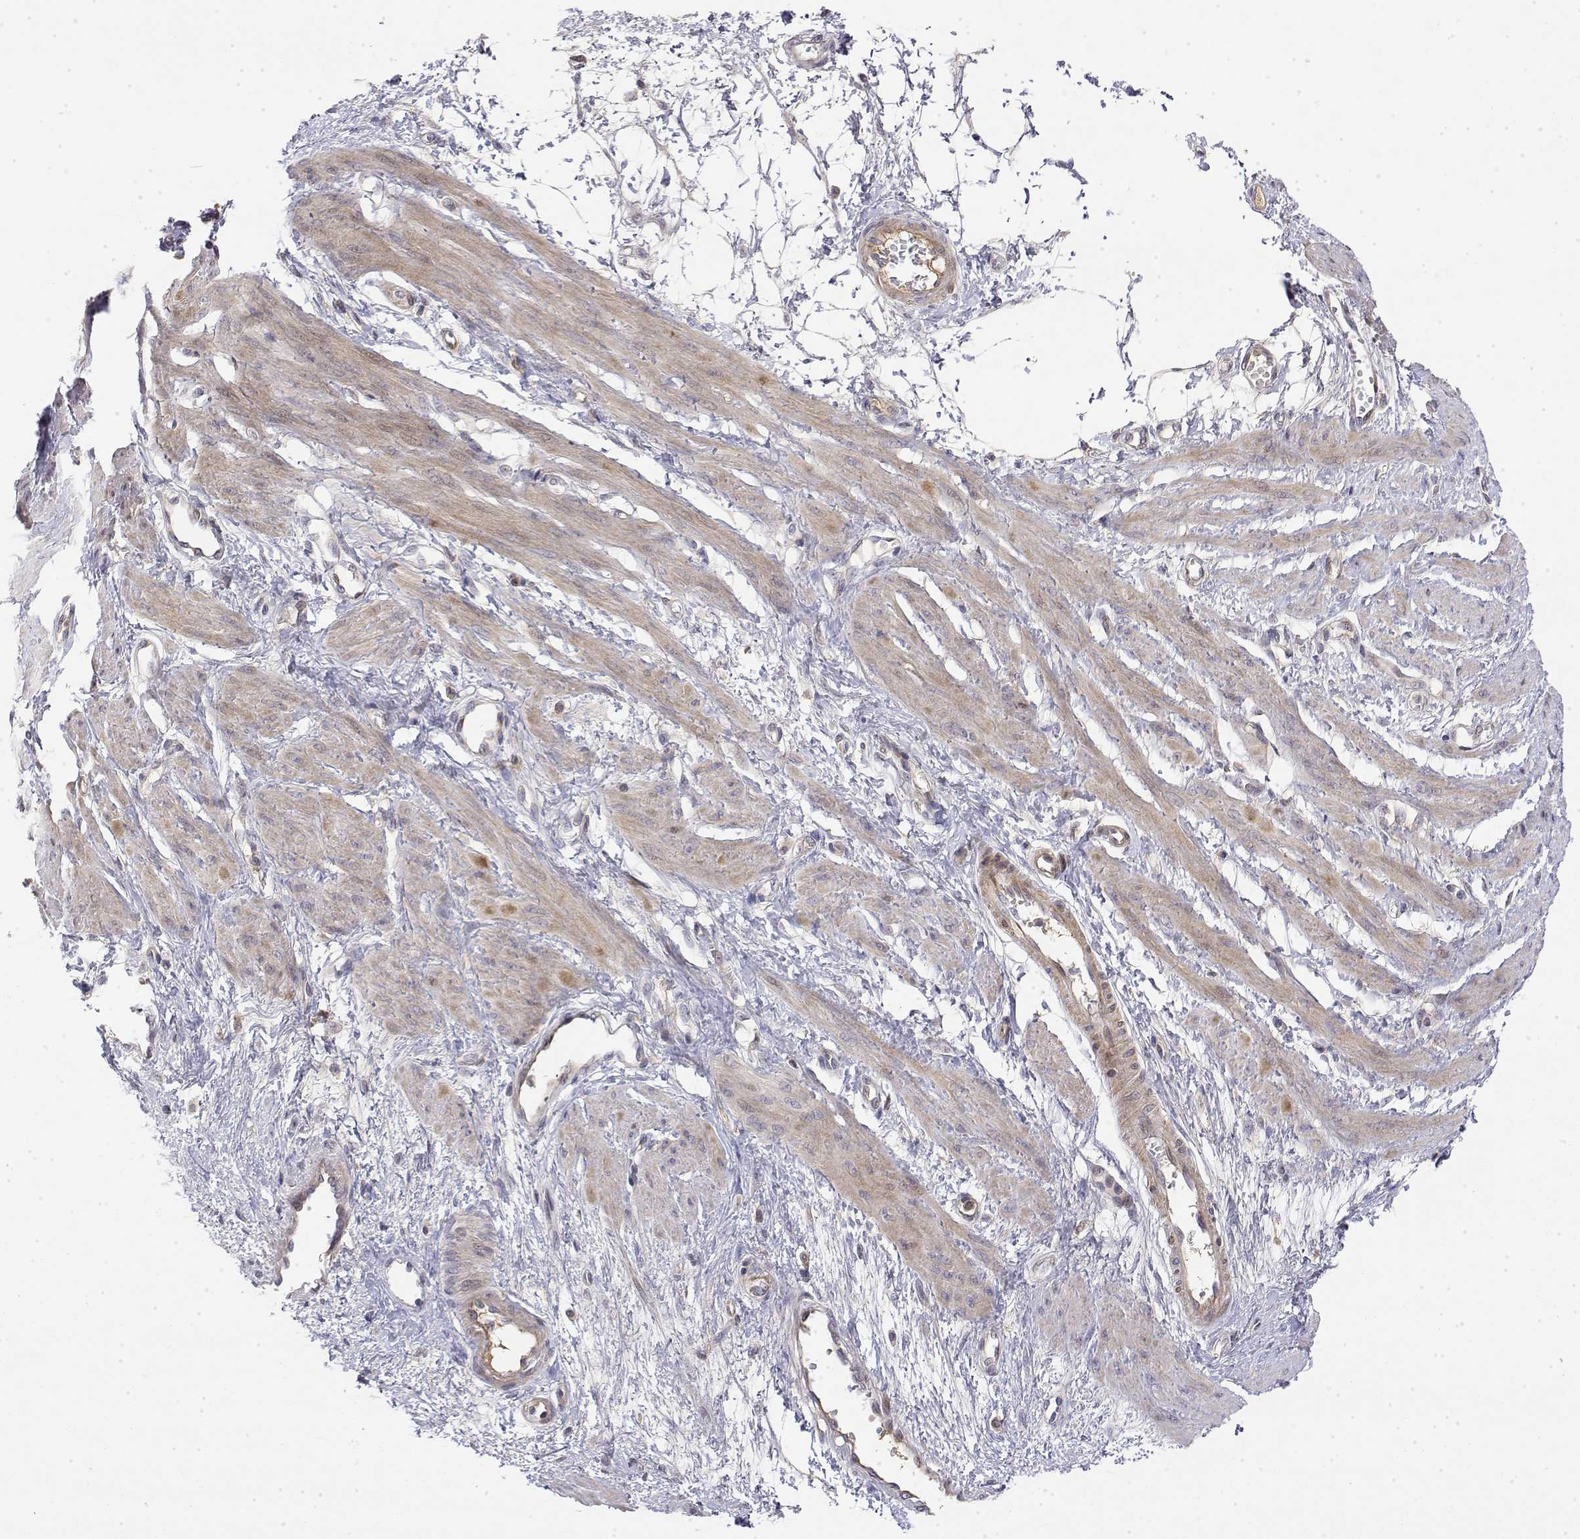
{"staining": {"intensity": "weak", "quantity": "25%-75%", "location": "cytoplasmic/membranous"}, "tissue": "smooth muscle", "cell_type": "Smooth muscle cells", "image_type": "normal", "snomed": [{"axis": "morphology", "description": "Normal tissue, NOS"}, {"axis": "topography", "description": "Smooth muscle"}, {"axis": "topography", "description": "Uterus"}], "caption": "Human smooth muscle stained with a brown dye shows weak cytoplasmic/membranous positive expression in approximately 25%-75% of smooth muscle cells.", "gene": "IGFBP4", "patient": {"sex": "female", "age": 39}}